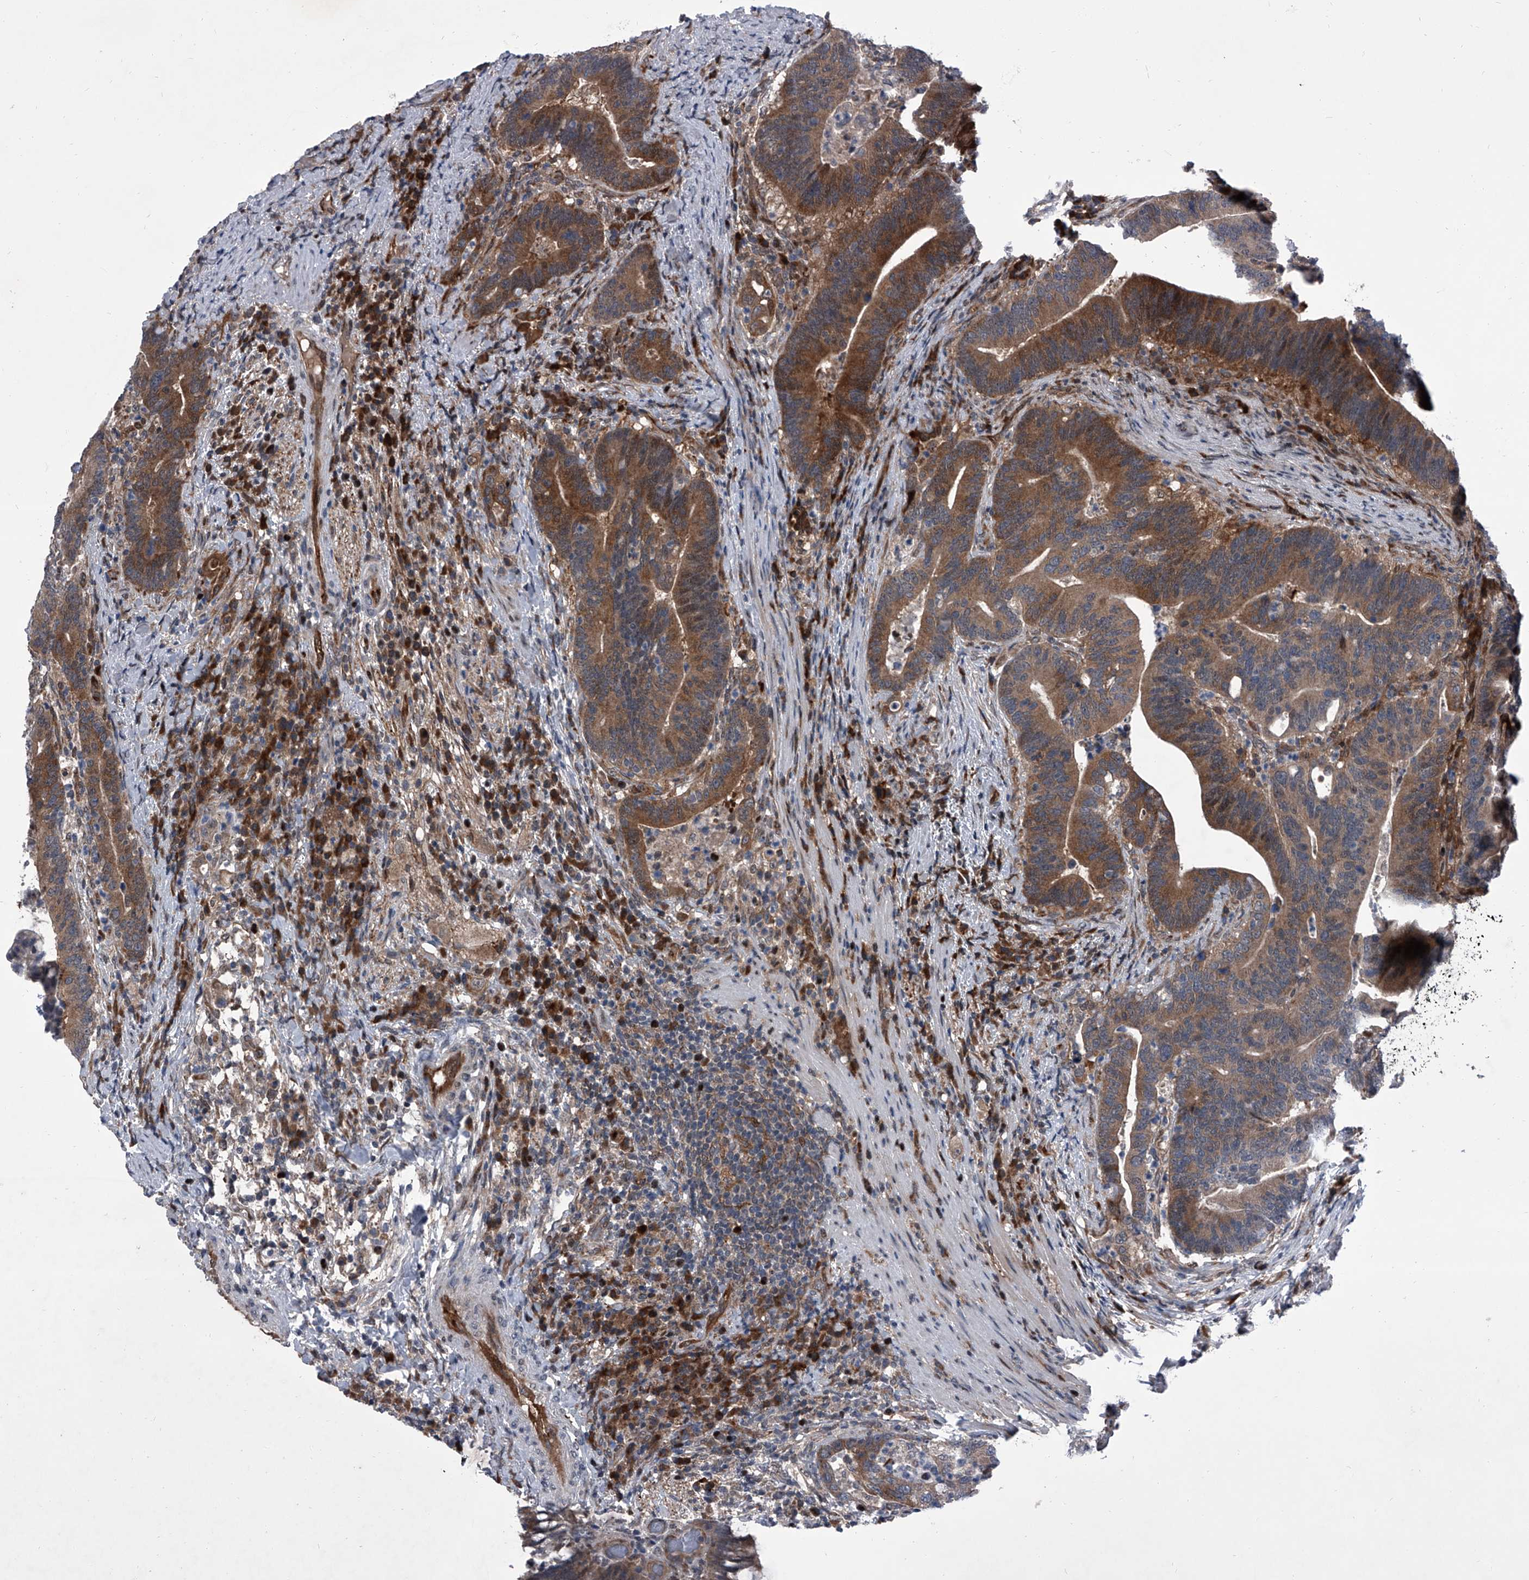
{"staining": {"intensity": "moderate", "quantity": ">75%", "location": "cytoplasmic/membranous"}, "tissue": "colorectal cancer", "cell_type": "Tumor cells", "image_type": "cancer", "snomed": [{"axis": "morphology", "description": "Adenocarcinoma, NOS"}, {"axis": "topography", "description": "Colon"}], "caption": "Tumor cells show moderate cytoplasmic/membranous expression in about >75% of cells in colorectal cancer (adenocarcinoma). The protein is shown in brown color, while the nuclei are stained blue.", "gene": "ELK4", "patient": {"sex": "female", "age": 66}}